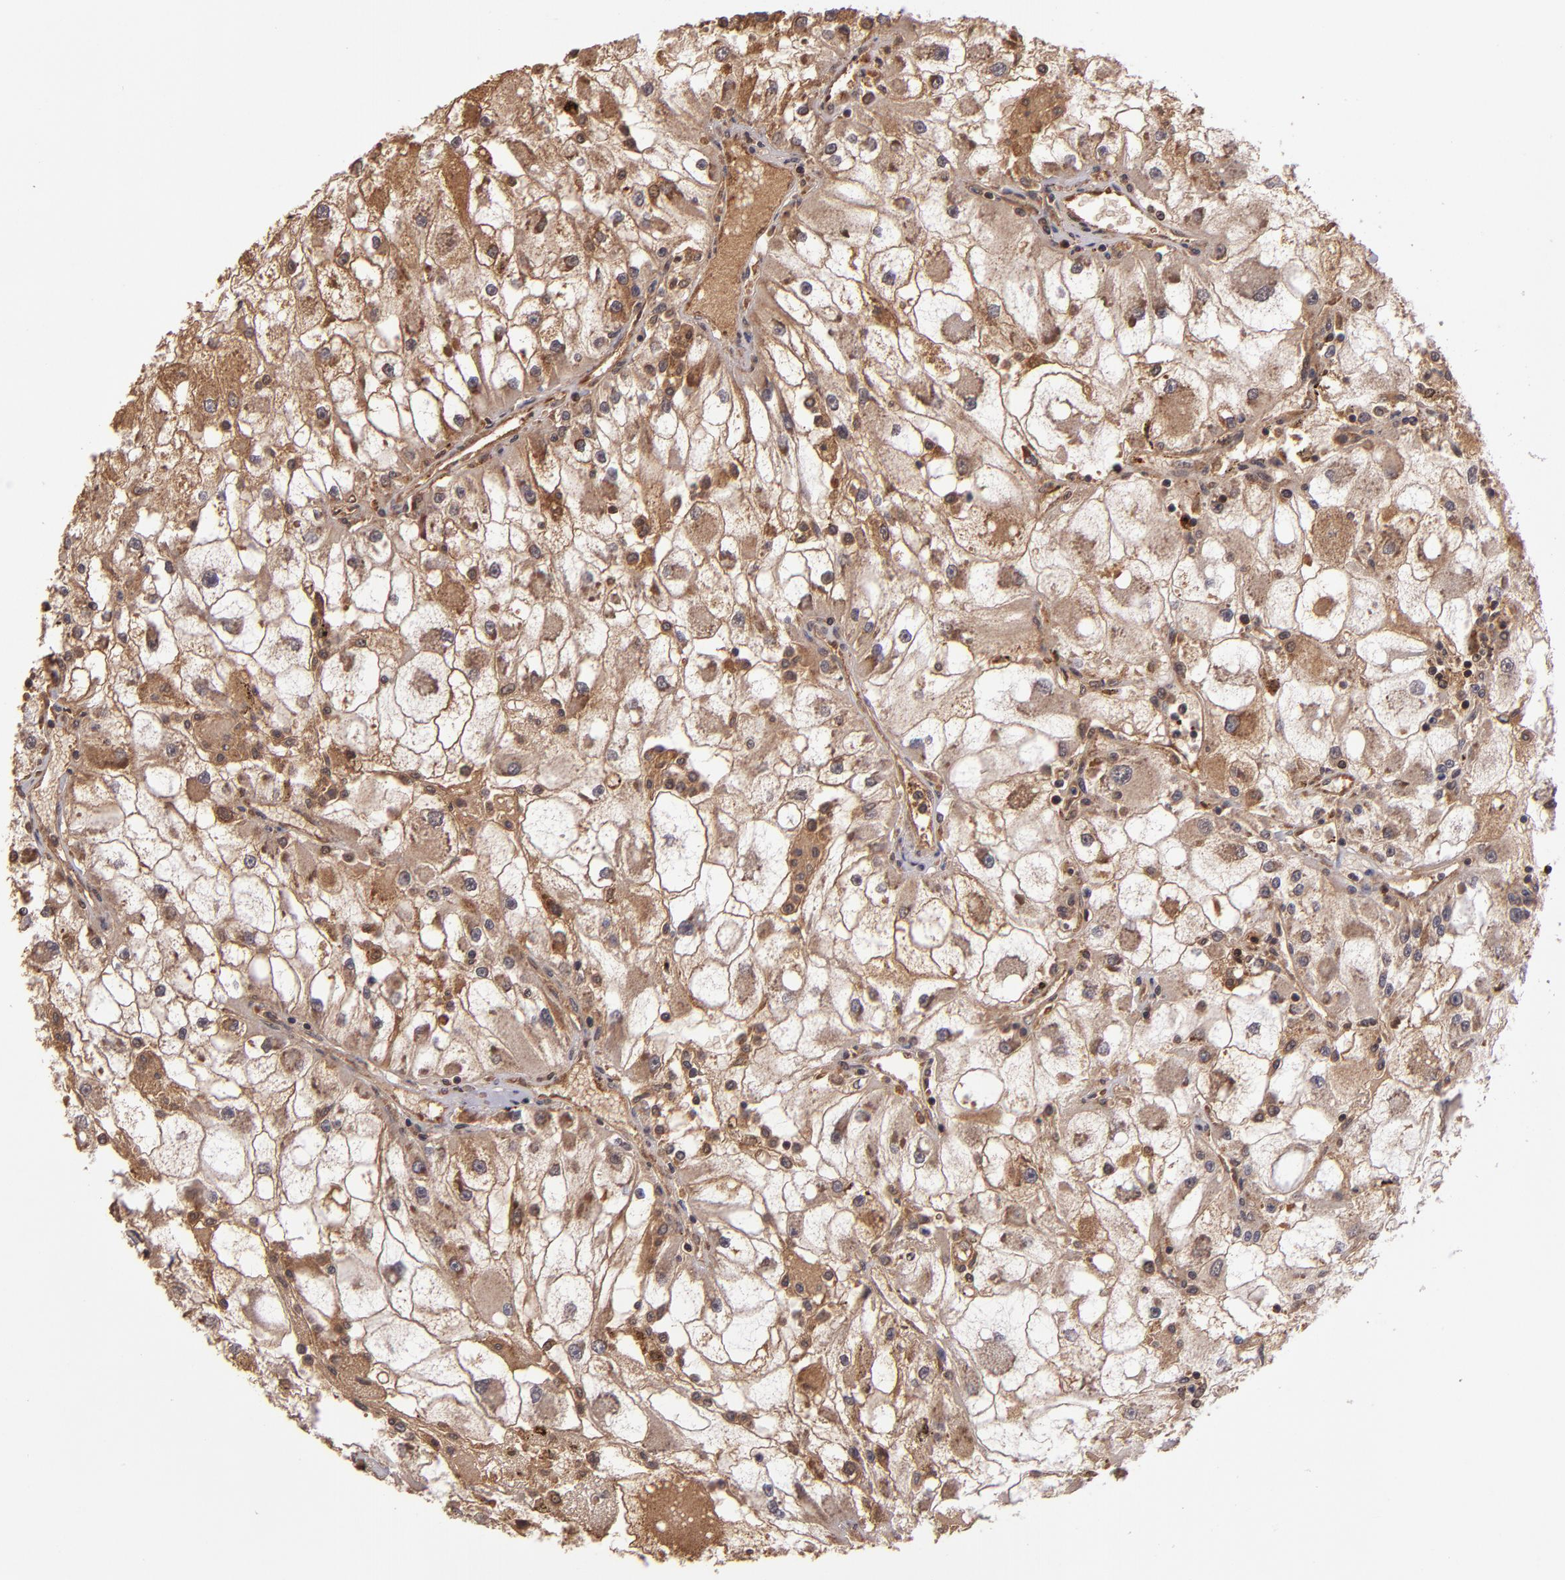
{"staining": {"intensity": "moderate", "quantity": ">75%", "location": "cytoplasmic/membranous"}, "tissue": "renal cancer", "cell_type": "Tumor cells", "image_type": "cancer", "snomed": [{"axis": "morphology", "description": "Adenocarcinoma, NOS"}, {"axis": "topography", "description": "Kidney"}], "caption": "This photomicrograph reveals adenocarcinoma (renal) stained with immunohistochemistry to label a protein in brown. The cytoplasmic/membranous of tumor cells show moderate positivity for the protein. Nuclei are counter-stained blue.", "gene": "RIOK3", "patient": {"sex": "female", "age": 73}}